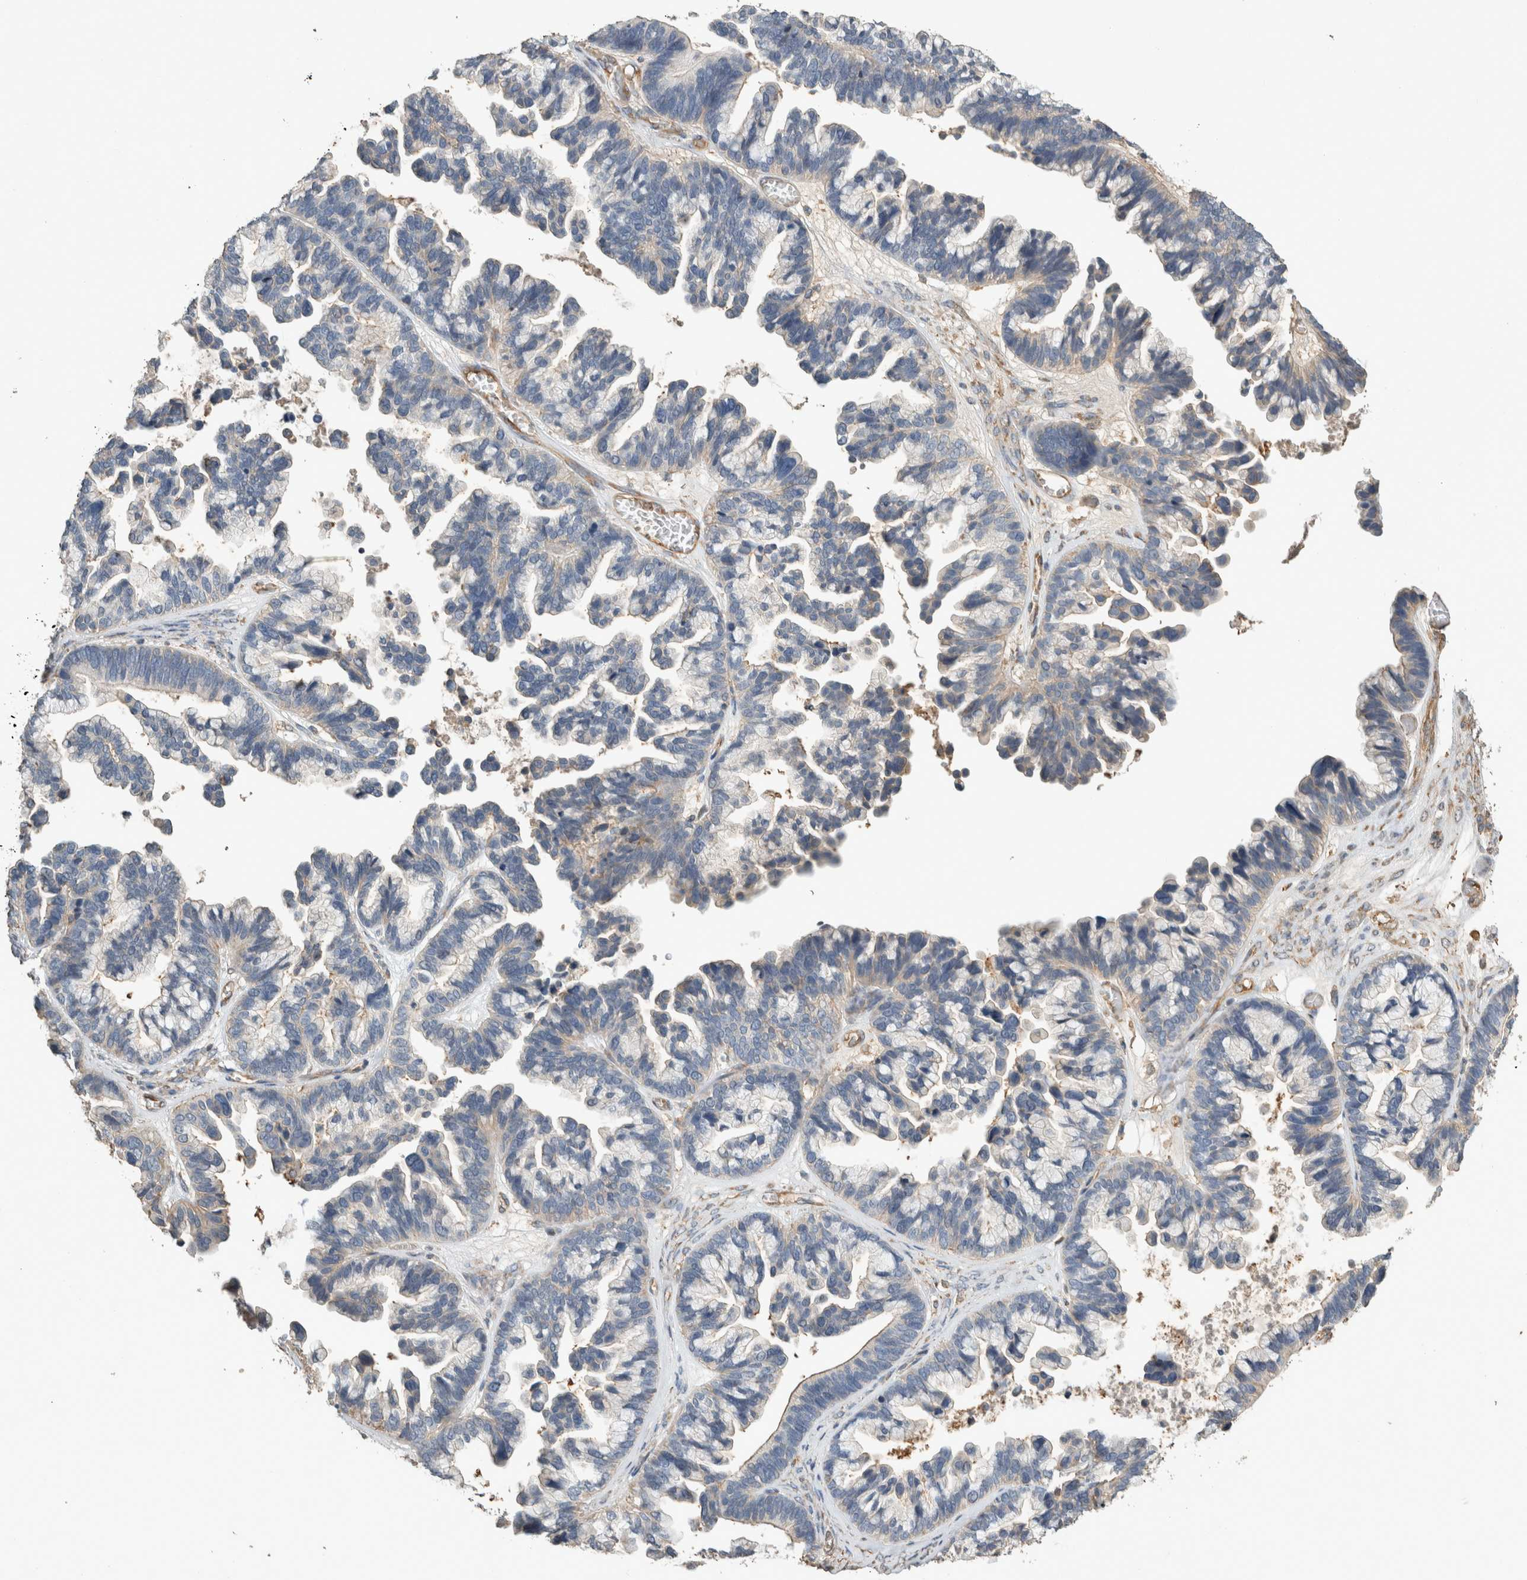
{"staining": {"intensity": "weak", "quantity": "<25%", "location": "cytoplasmic/membranous"}, "tissue": "ovarian cancer", "cell_type": "Tumor cells", "image_type": "cancer", "snomed": [{"axis": "morphology", "description": "Cystadenocarcinoma, serous, NOS"}, {"axis": "topography", "description": "Ovary"}], "caption": "A histopathology image of human ovarian cancer is negative for staining in tumor cells.", "gene": "EIF4G3", "patient": {"sex": "female", "age": 56}}